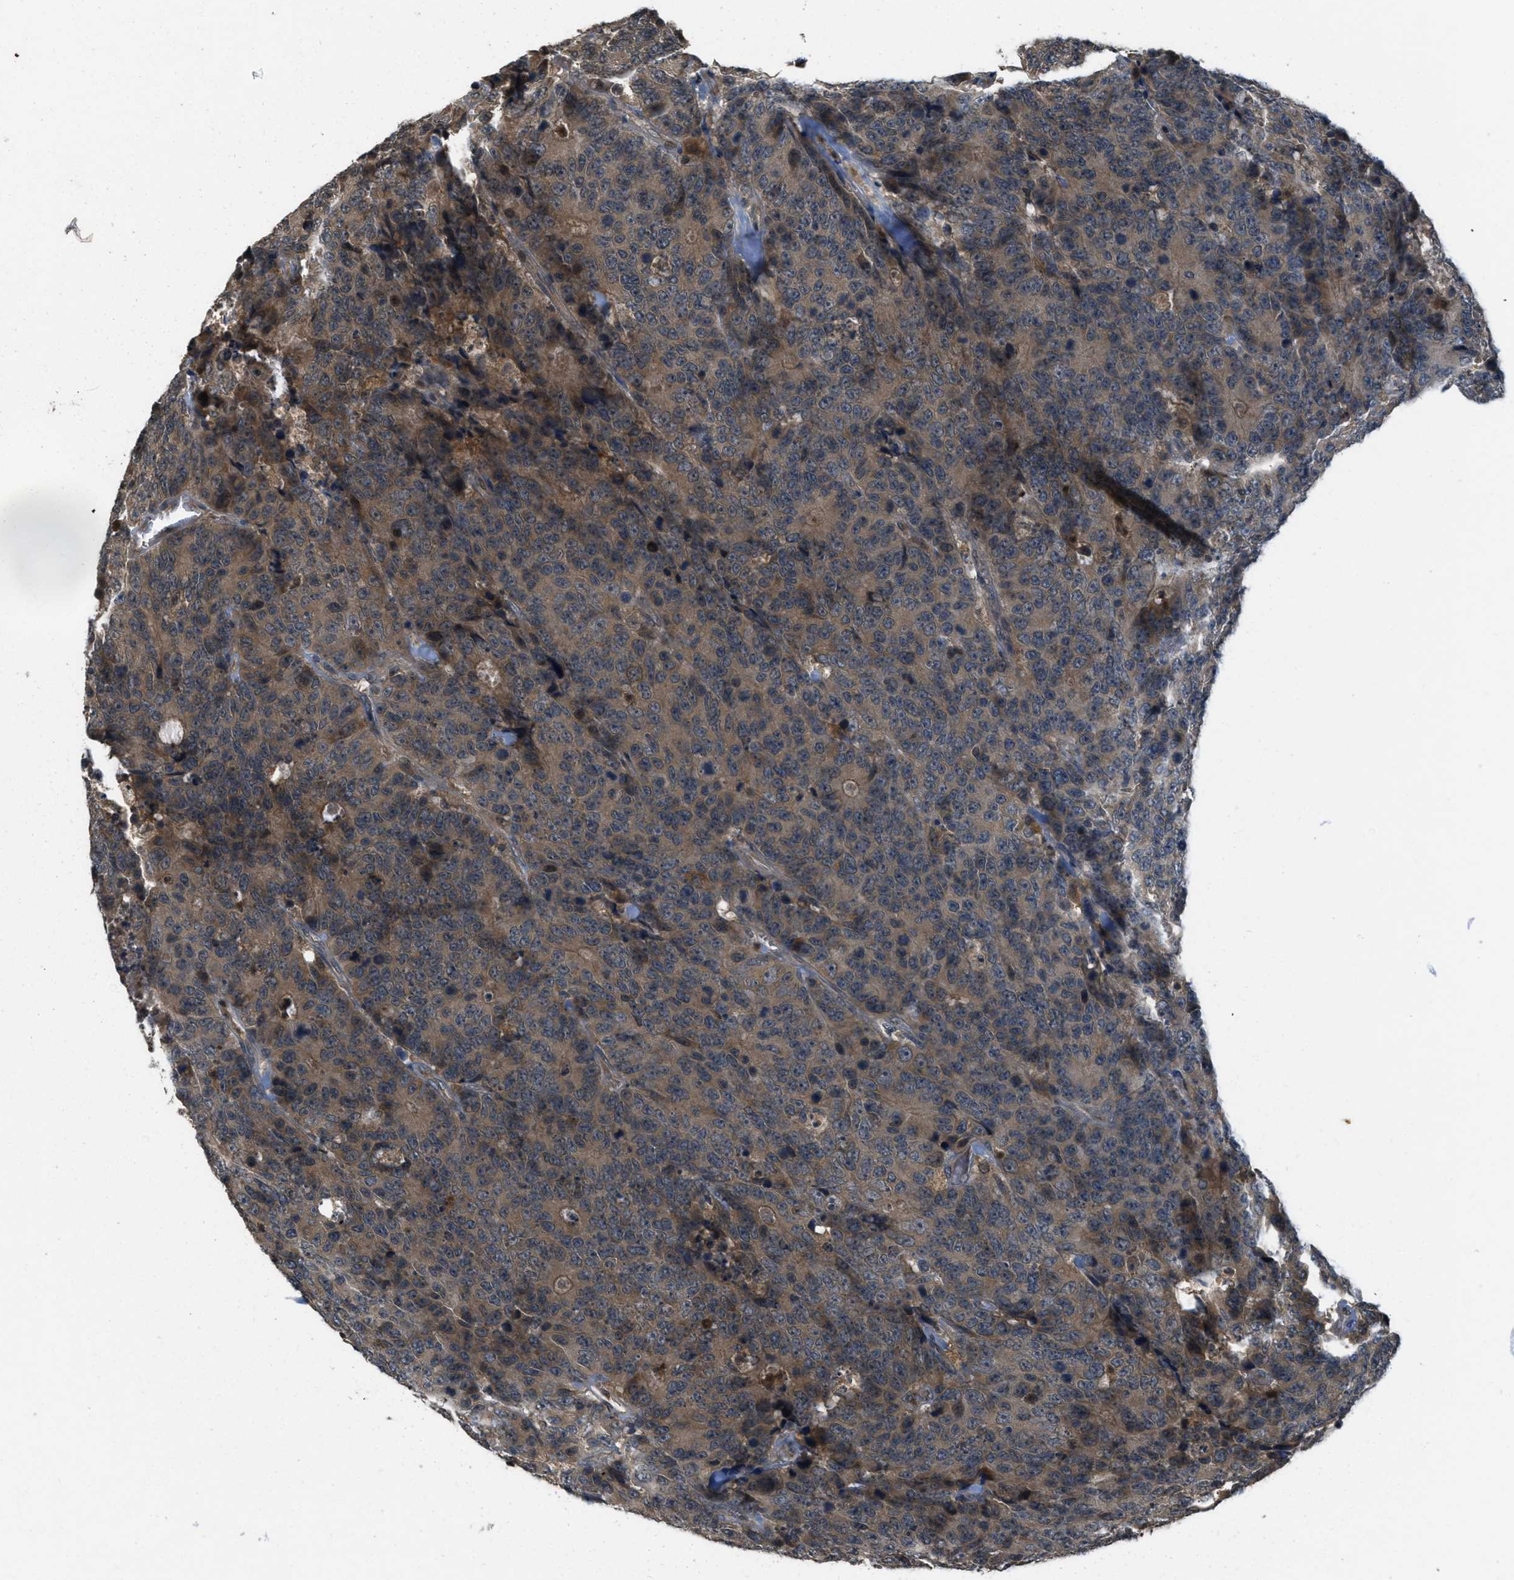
{"staining": {"intensity": "moderate", "quantity": ">75%", "location": "cytoplasmic/membranous"}, "tissue": "colorectal cancer", "cell_type": "Tumor cells", "image_type": "cancer", "snomed": [{"axis": "morphology", "description": "Adenocarcinoma, NOS"}, {"axis": "topography", "description": "Colon"}], "caption": "Protein expression analysis of human colorectal cancer reveals moderate cytoplasmic/membranous positivity in about >75% of tumor cells.", "gene": "ATG7", "patient": {"sex": "female", "age": 86}}